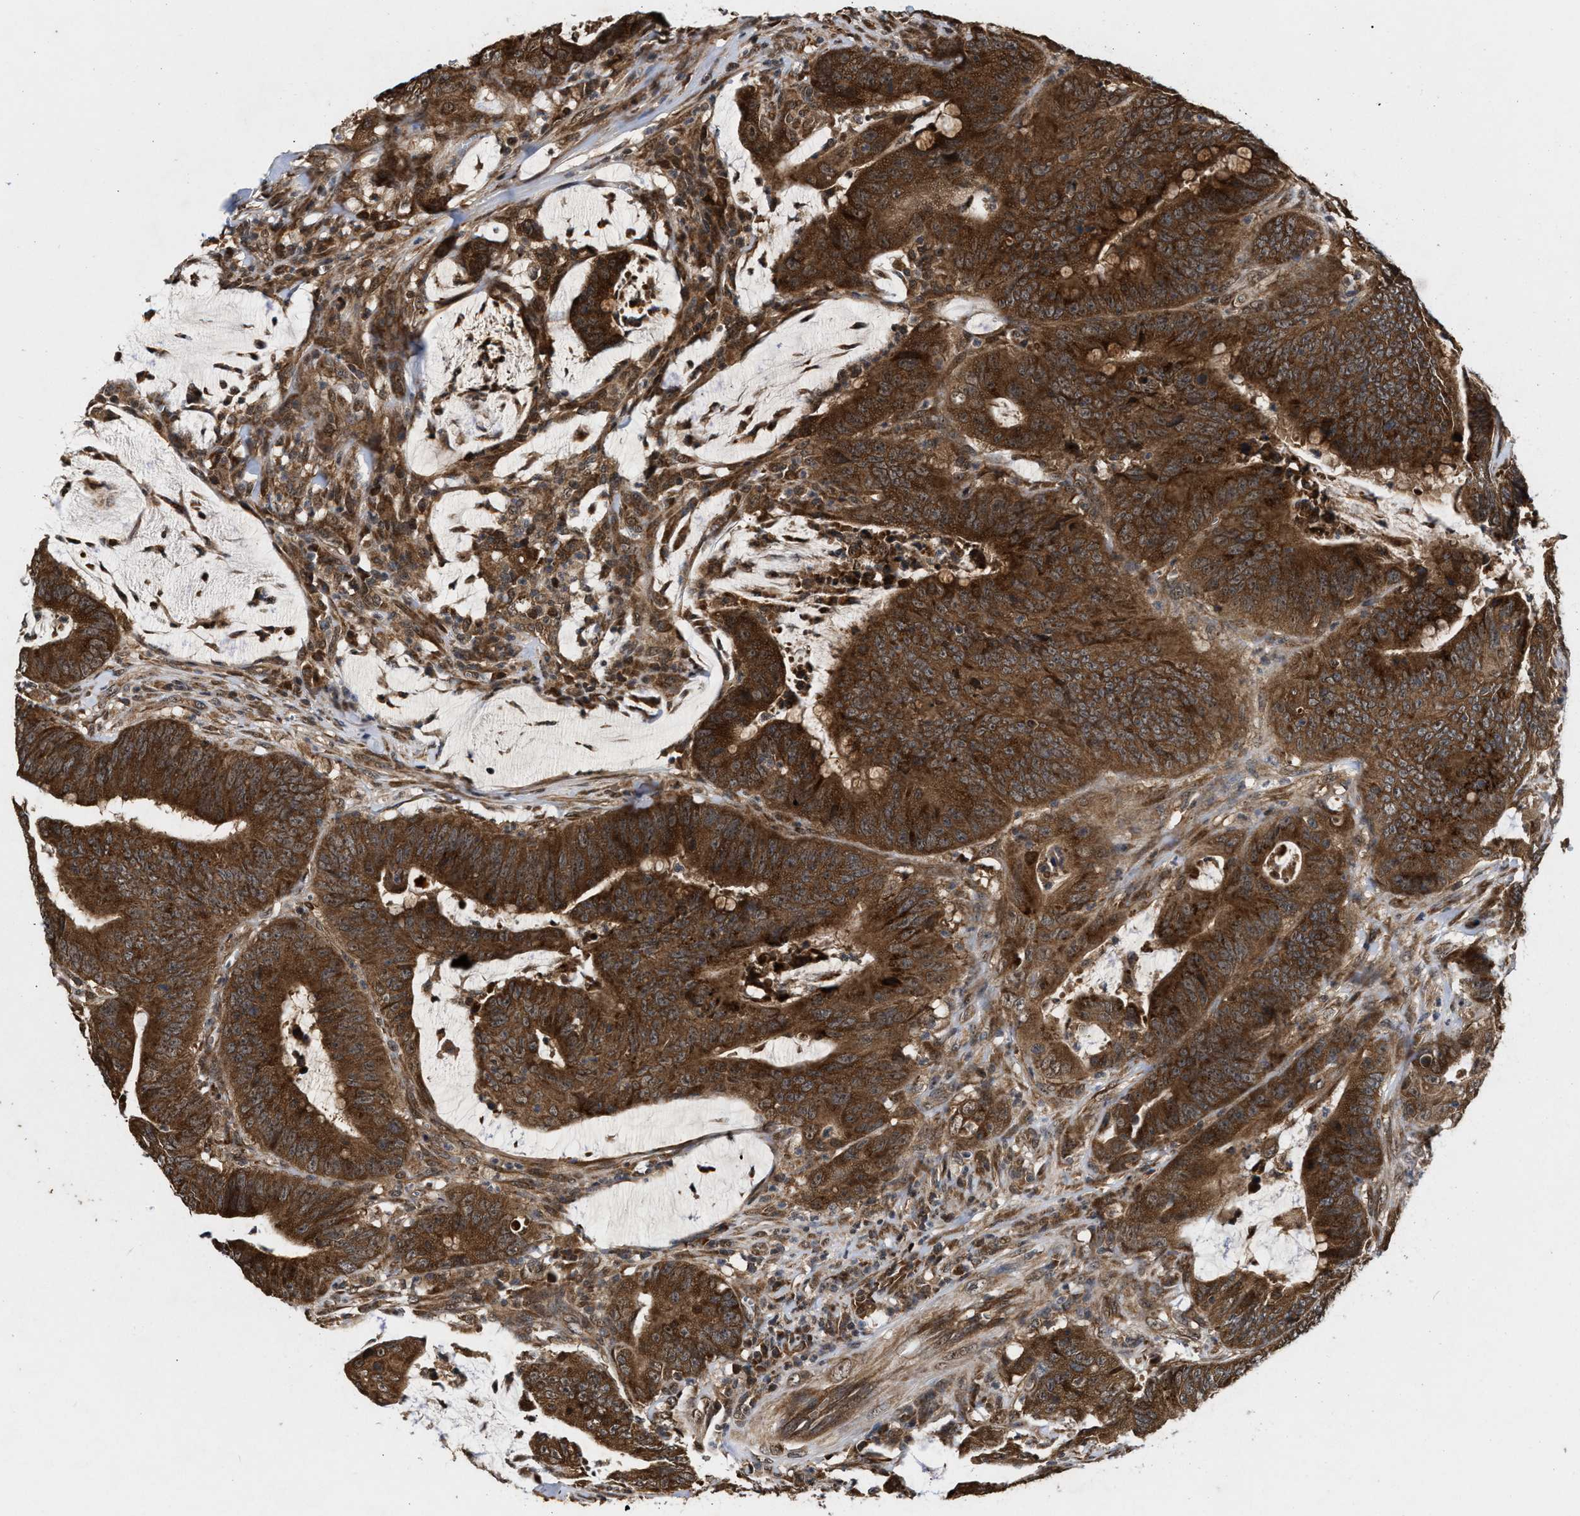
{"staining": {"intensity": "strong", "quantity": ">75%", "location": "cytoplasmic/membranous"}, "tissue": "colorectal cancer", "cell_type": "Tumor cells", "image_type": "cancer", "snomed": [{"axis": "morphology", "description": "Adenocarcinoma, NOS"}, {"axis": "topography", "description": "Colon"}], "caption": "There is high levels of strong cytoplasmic/membranous positivity in tumor cells of adenocarcinoma (colorectal), as demonstrated by immunohistochemical staining (brown color).", "gene": "CFLAR", "patient": {"sex": "male", "age": 45}}